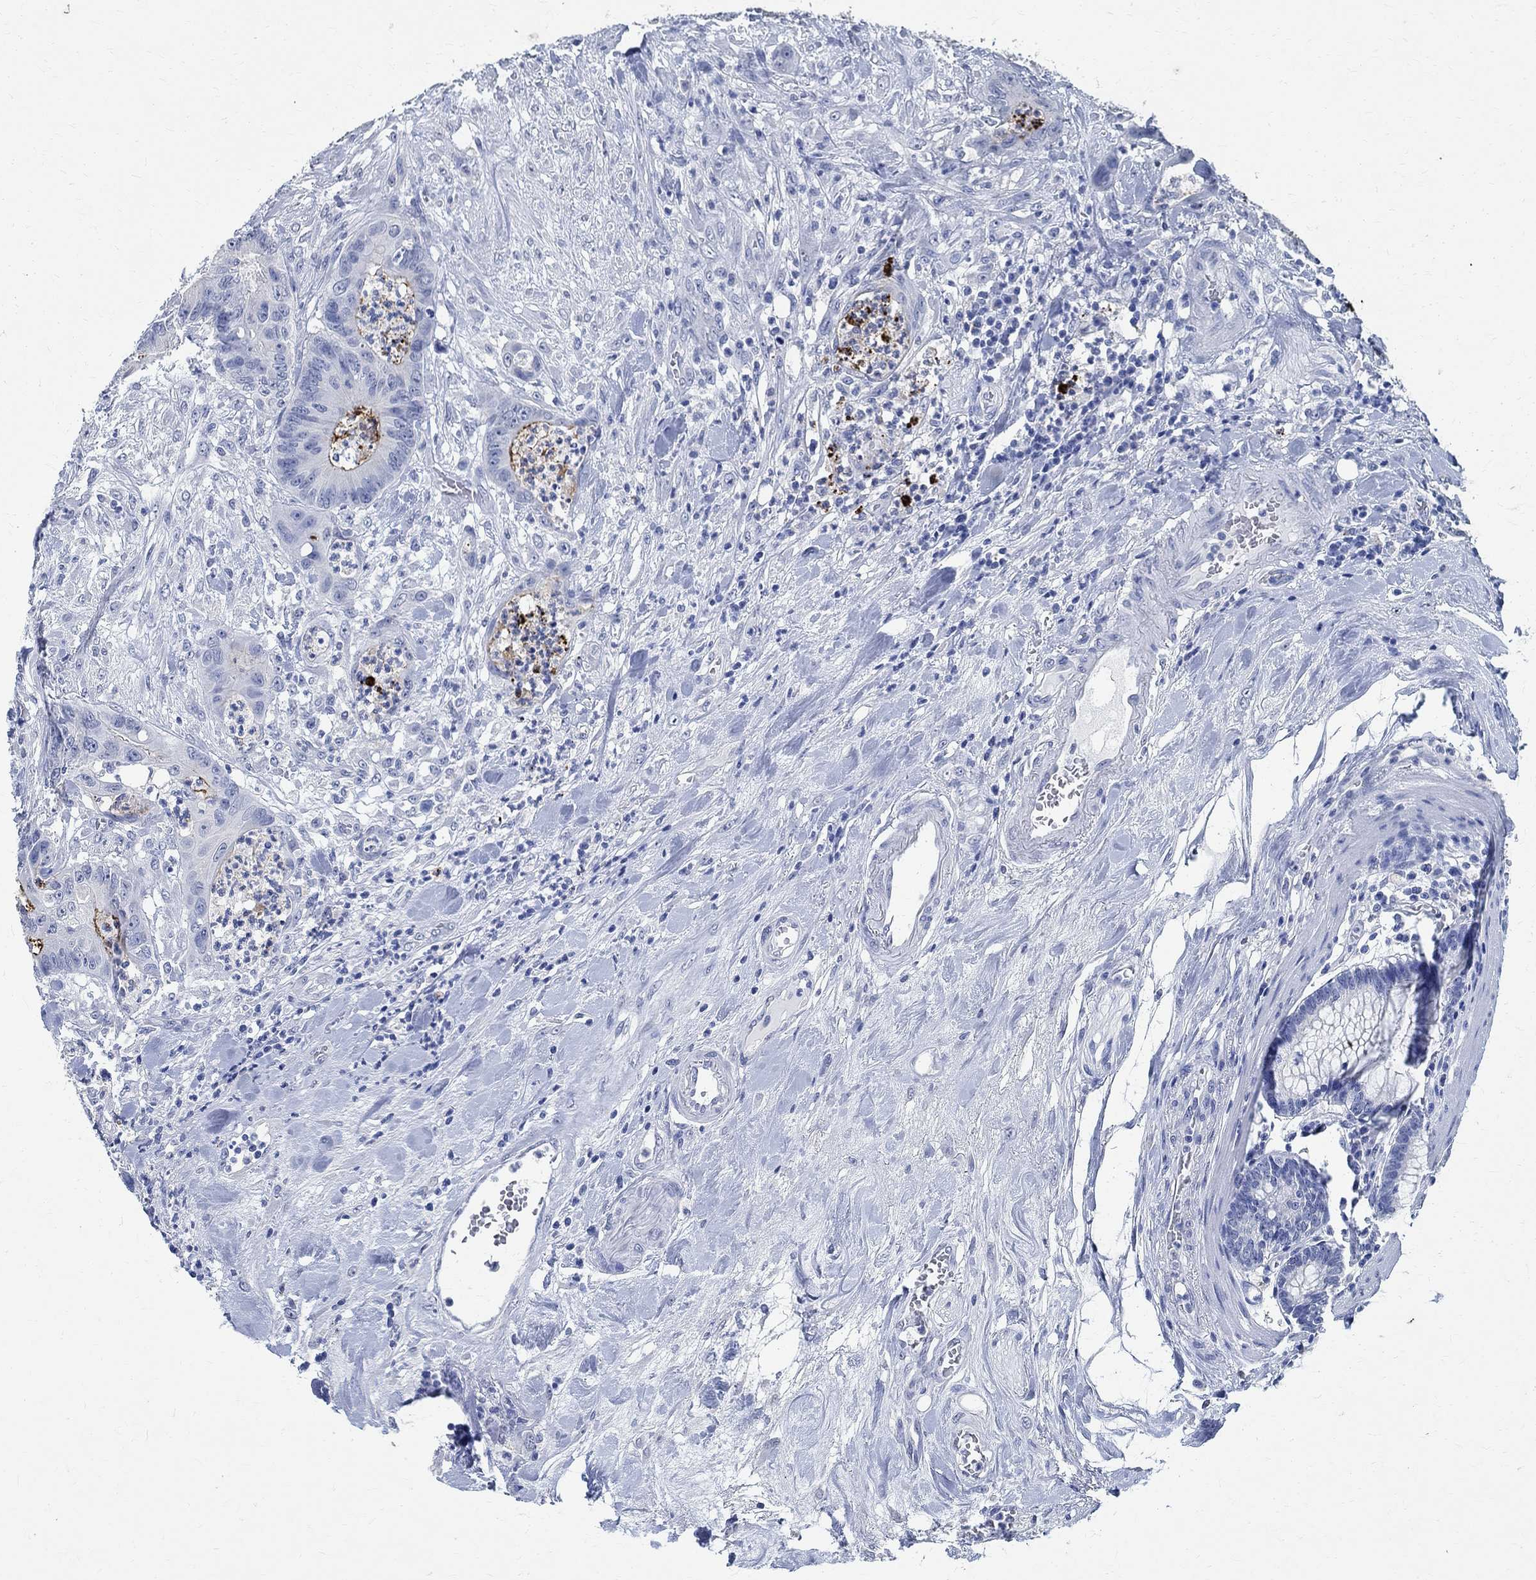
{"staining": {"intensity": "negative", "quantity": "none", "location": "none"}, "tissue": "colorectal cancer", "cell_type": "Tumor cells", "image_type": "cancer", "snomed": [{"axis": "morphology", "description": "Adenocarcinoma, NOS"}, {"axis": "topography", "description": "Colon"}], "caption": "The image exhibits no significant staining in tumor cells of colorectal cancer (adenocarcinoma).", "gene": "TMEM221", "patient": {"sex": "male", "age": 84}}